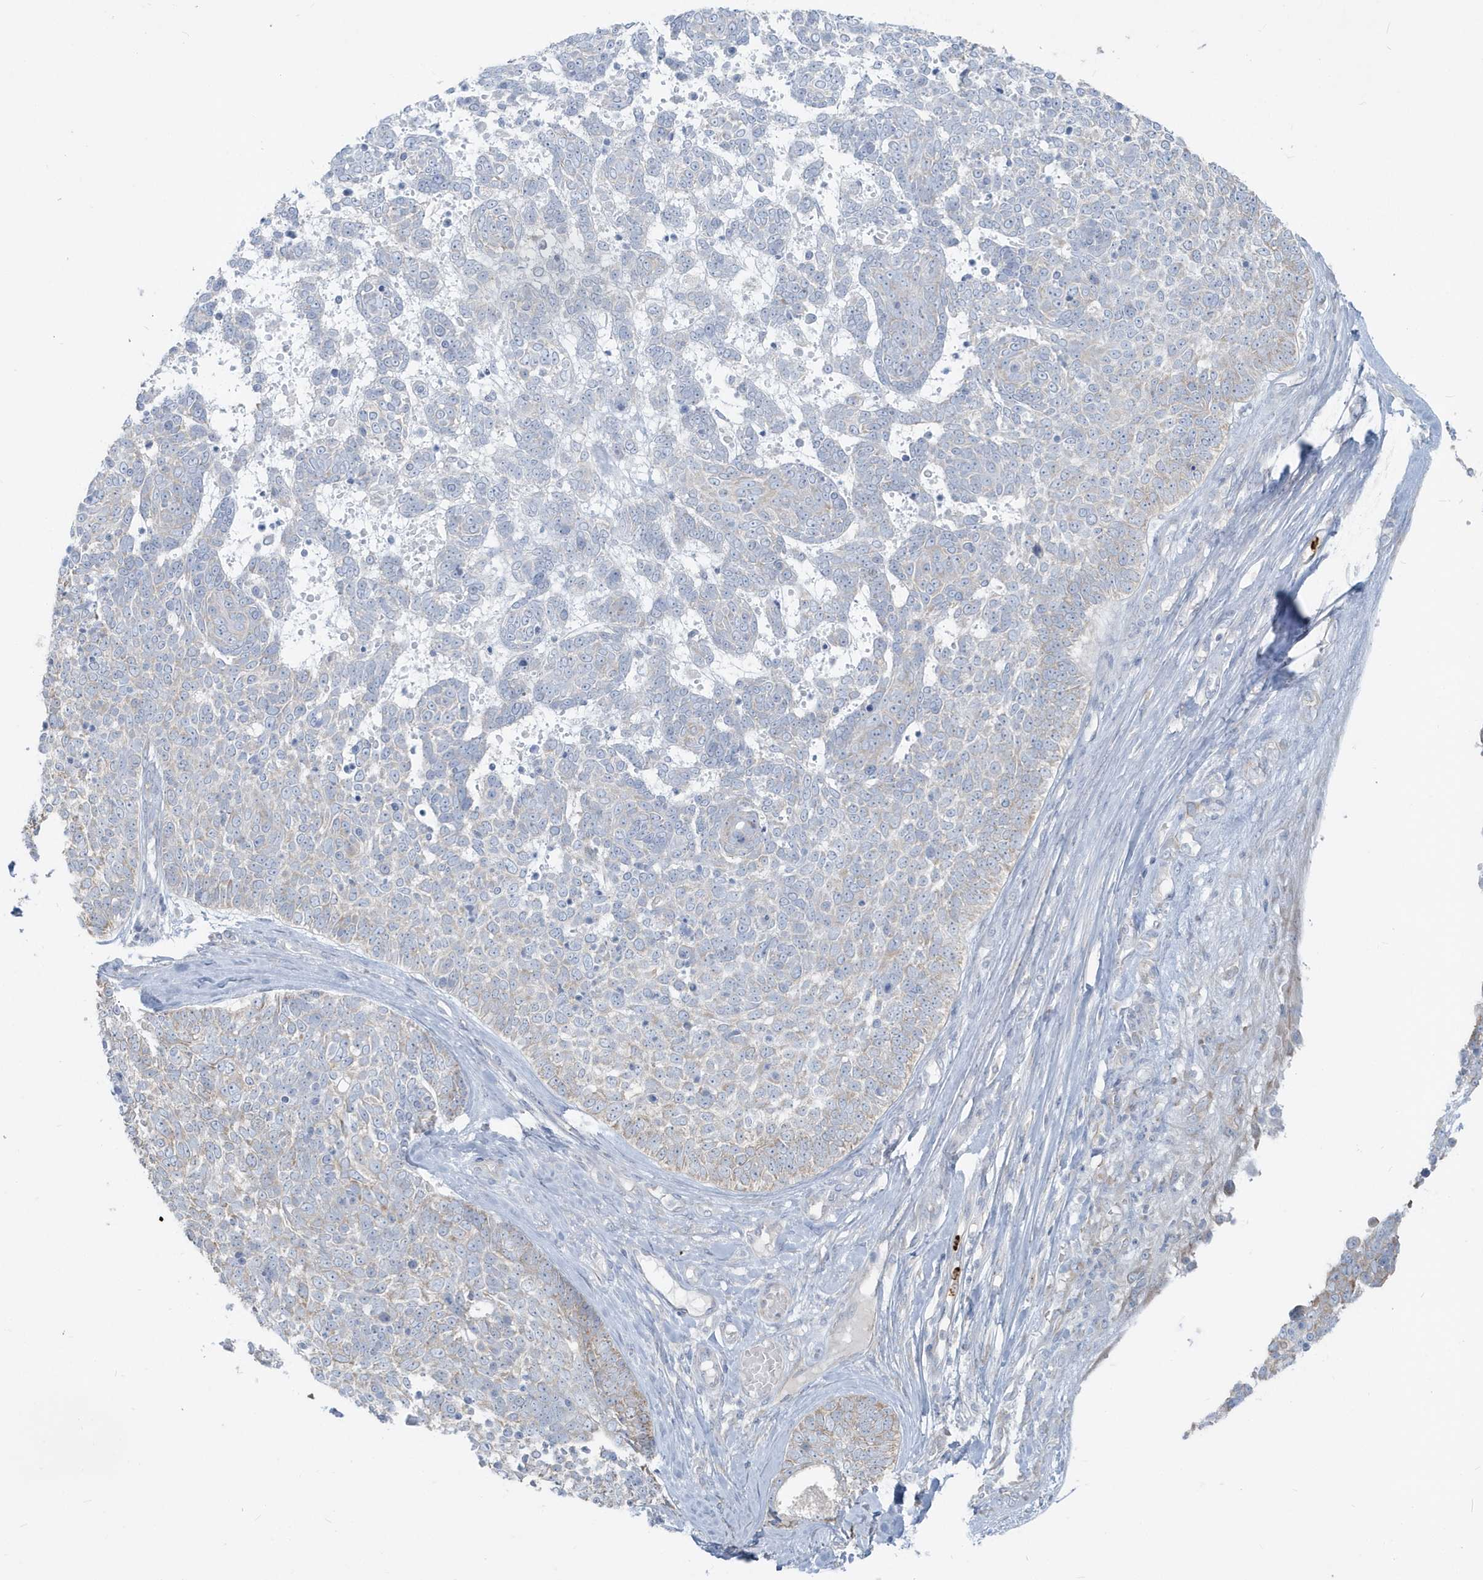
{"staining": {"intensity": "negative", "quantity": "none", "location": "none"}, "tissue": "skin cancer", "cell_type": "Tumor cells", "image_type": "cancer", "snomed": [{"axis": "morphology", "description": "Basal cell carcinoma"}, {"axis": "topography", "description": "Skin"}], "caption": "The image reveals no staining of tumor cells in skin basal cell carcinoma. The staining is performed using DAB (3,3'-diaminobenzidine) brown chromogen with nuclei counter-stained in using hematoxylin.", "gene": "CCNJ", "patient": {"sex": "female", "age": 81}}